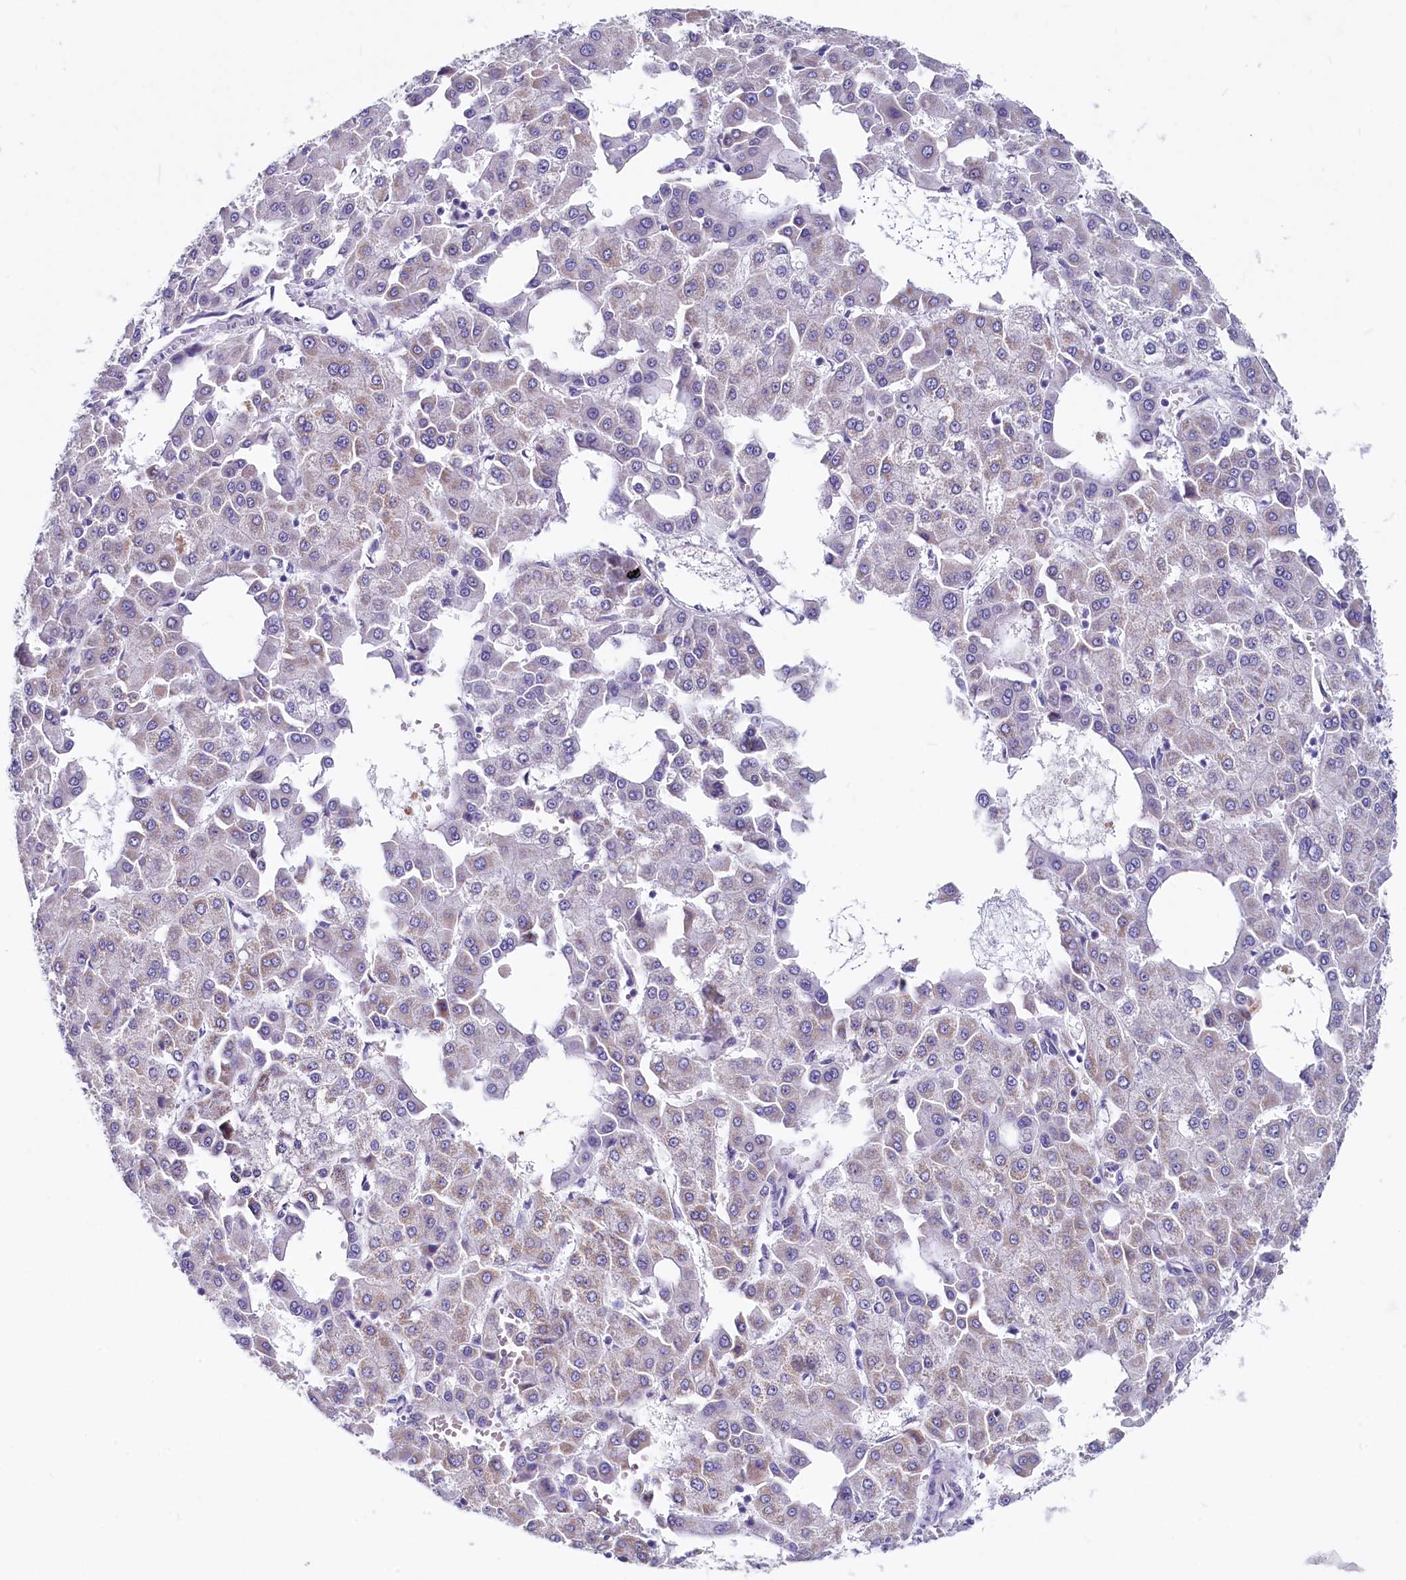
{"staining": {"intensity": "weak", "quantity": "<25%", "location": "cytoplasmic/membranous"}, "tissue": "liver cancer", "cell_type": "Tumor cells", "image_type": "cancer", "snomed": [{"axis": "morphology", "description": "Carcinoma, Hepatocellular, NOS"}, {"axis": "topography", "description": "Liver"}], "caption": "A histopathology image of liver cancer stained for a protein shows no brown staining in tumor cells.", "gene": "INSC", "patient": {"sex": "male", "age": 47}}